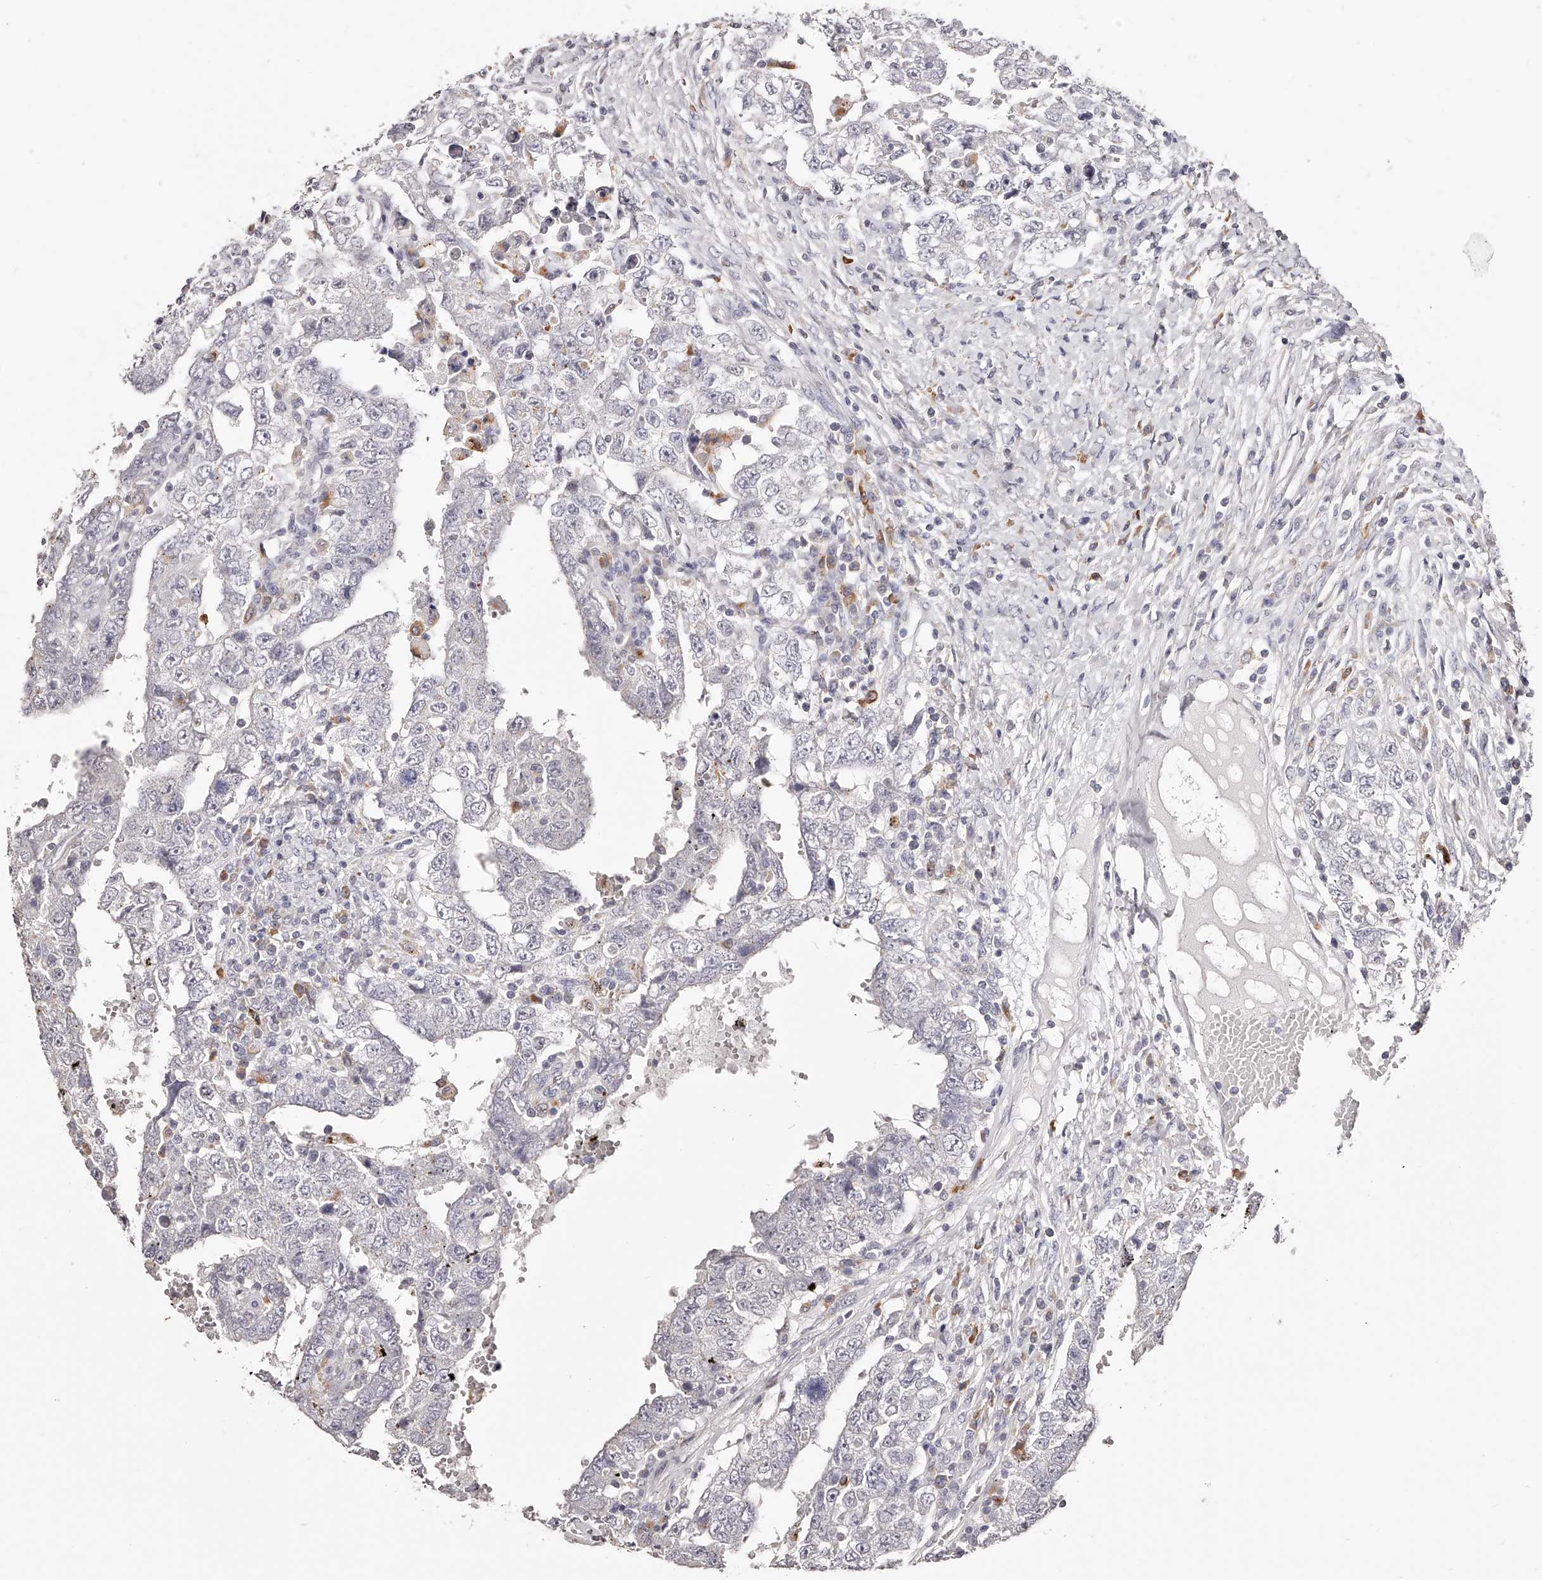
{"staining": {"intensity": "negative", "quantity": "none", "location": "none"}, "tissue": "testis cancer", "cell_type": "Tumor cells", "image_type": "cancer", "snomed": [{"axis": "morphology", "description": "Carcinoma, Embryonal, NOS"}, {"axis": "topography", "description": "Testis"}], "caption": "Immunohistochemistry of human testis embryonal carcinoma demonstrates no staining in tumor cells.", "gene": "SLC35D3", "patient": {"sex": "male", "age": 26}}